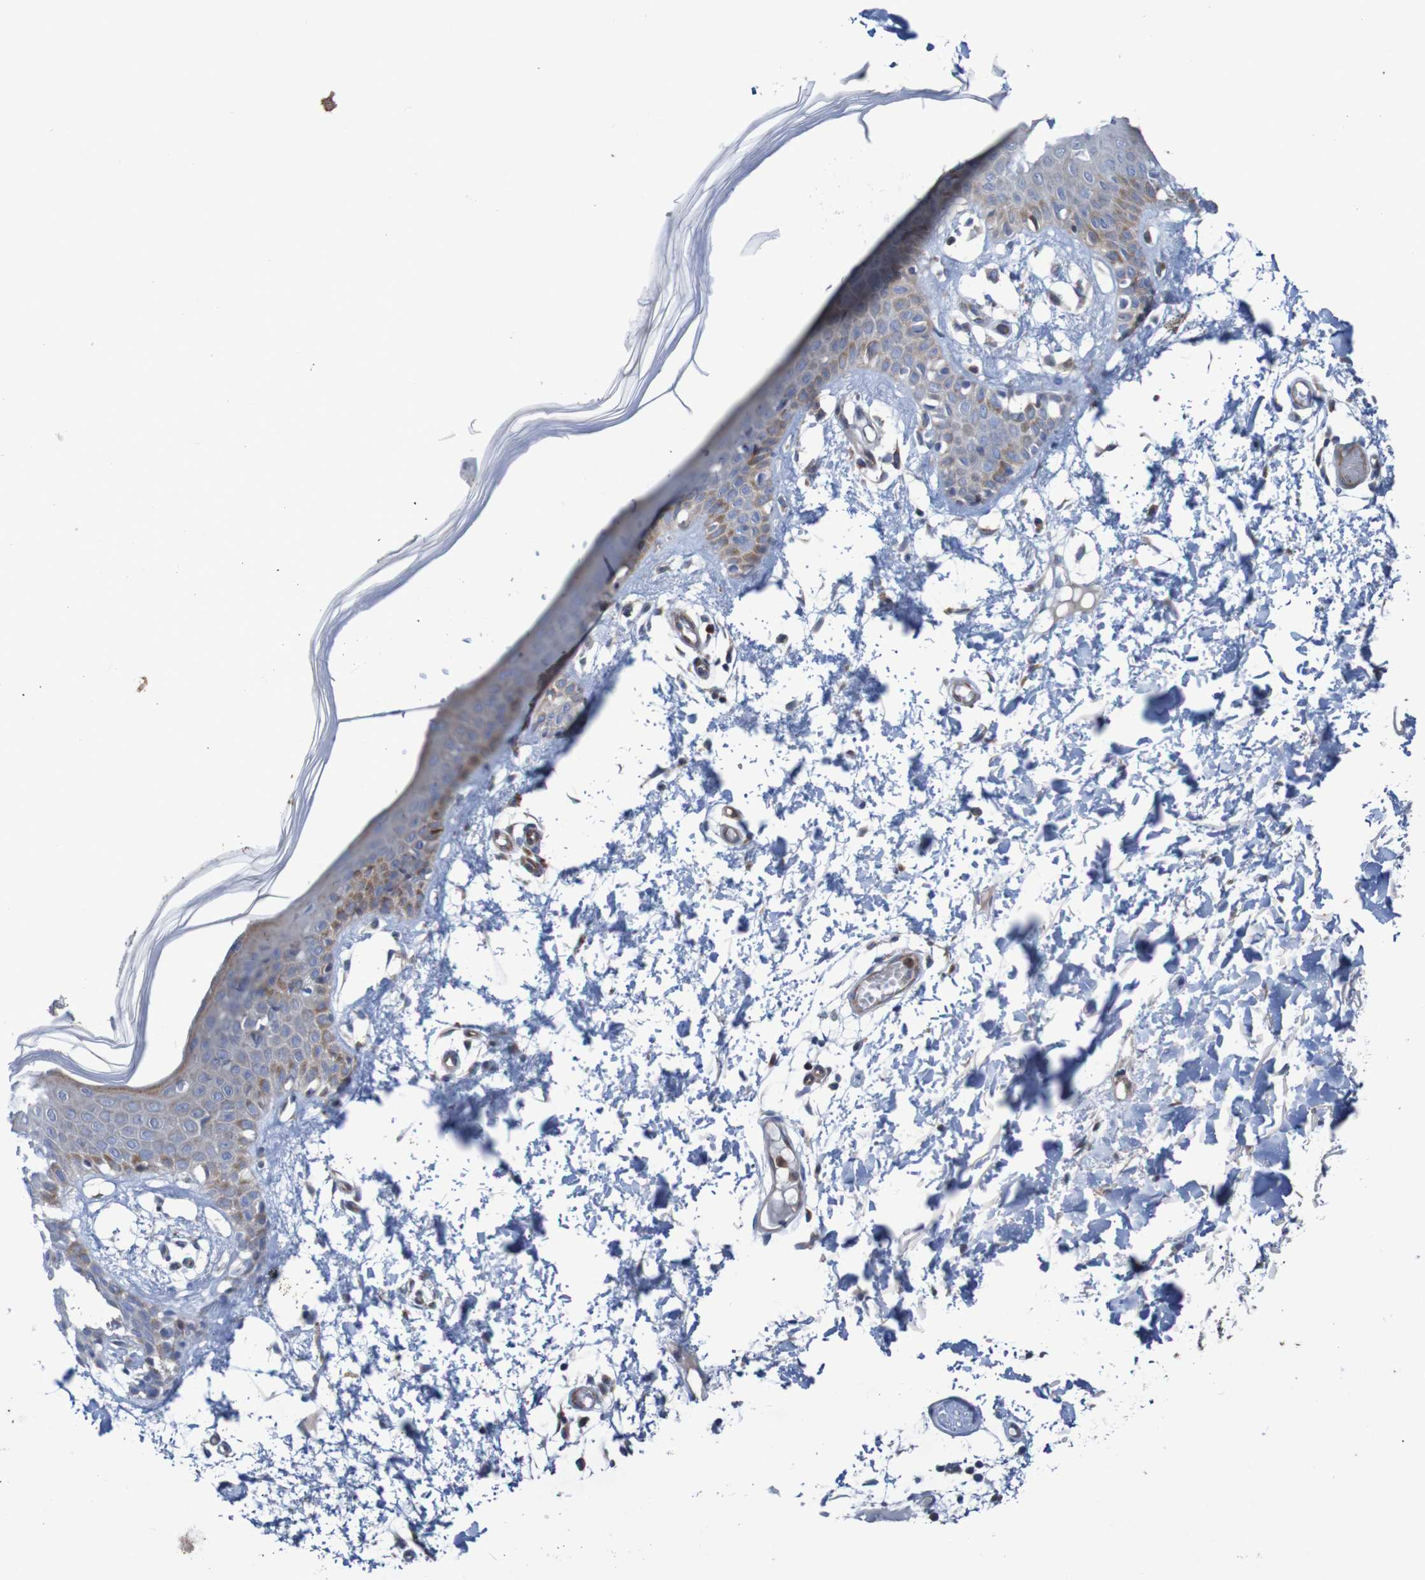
{"staining": {"intensity": "negative", "quantity": "none", "location": "none"}, "tissue": "skin", "cell_type": "Fibroblasts", "image_type": "normal", "snomed": [{"axis": "morphology", "description": "Normal tissue, NOS"}, {"axis": "topography", "description": "Skin"}], "caption": "Immunohistochemistry of normal skin exhibits no staining in fibroblasts.", "gene": "ANGPT4", "patient": {"sex": "male", "age": 53}}